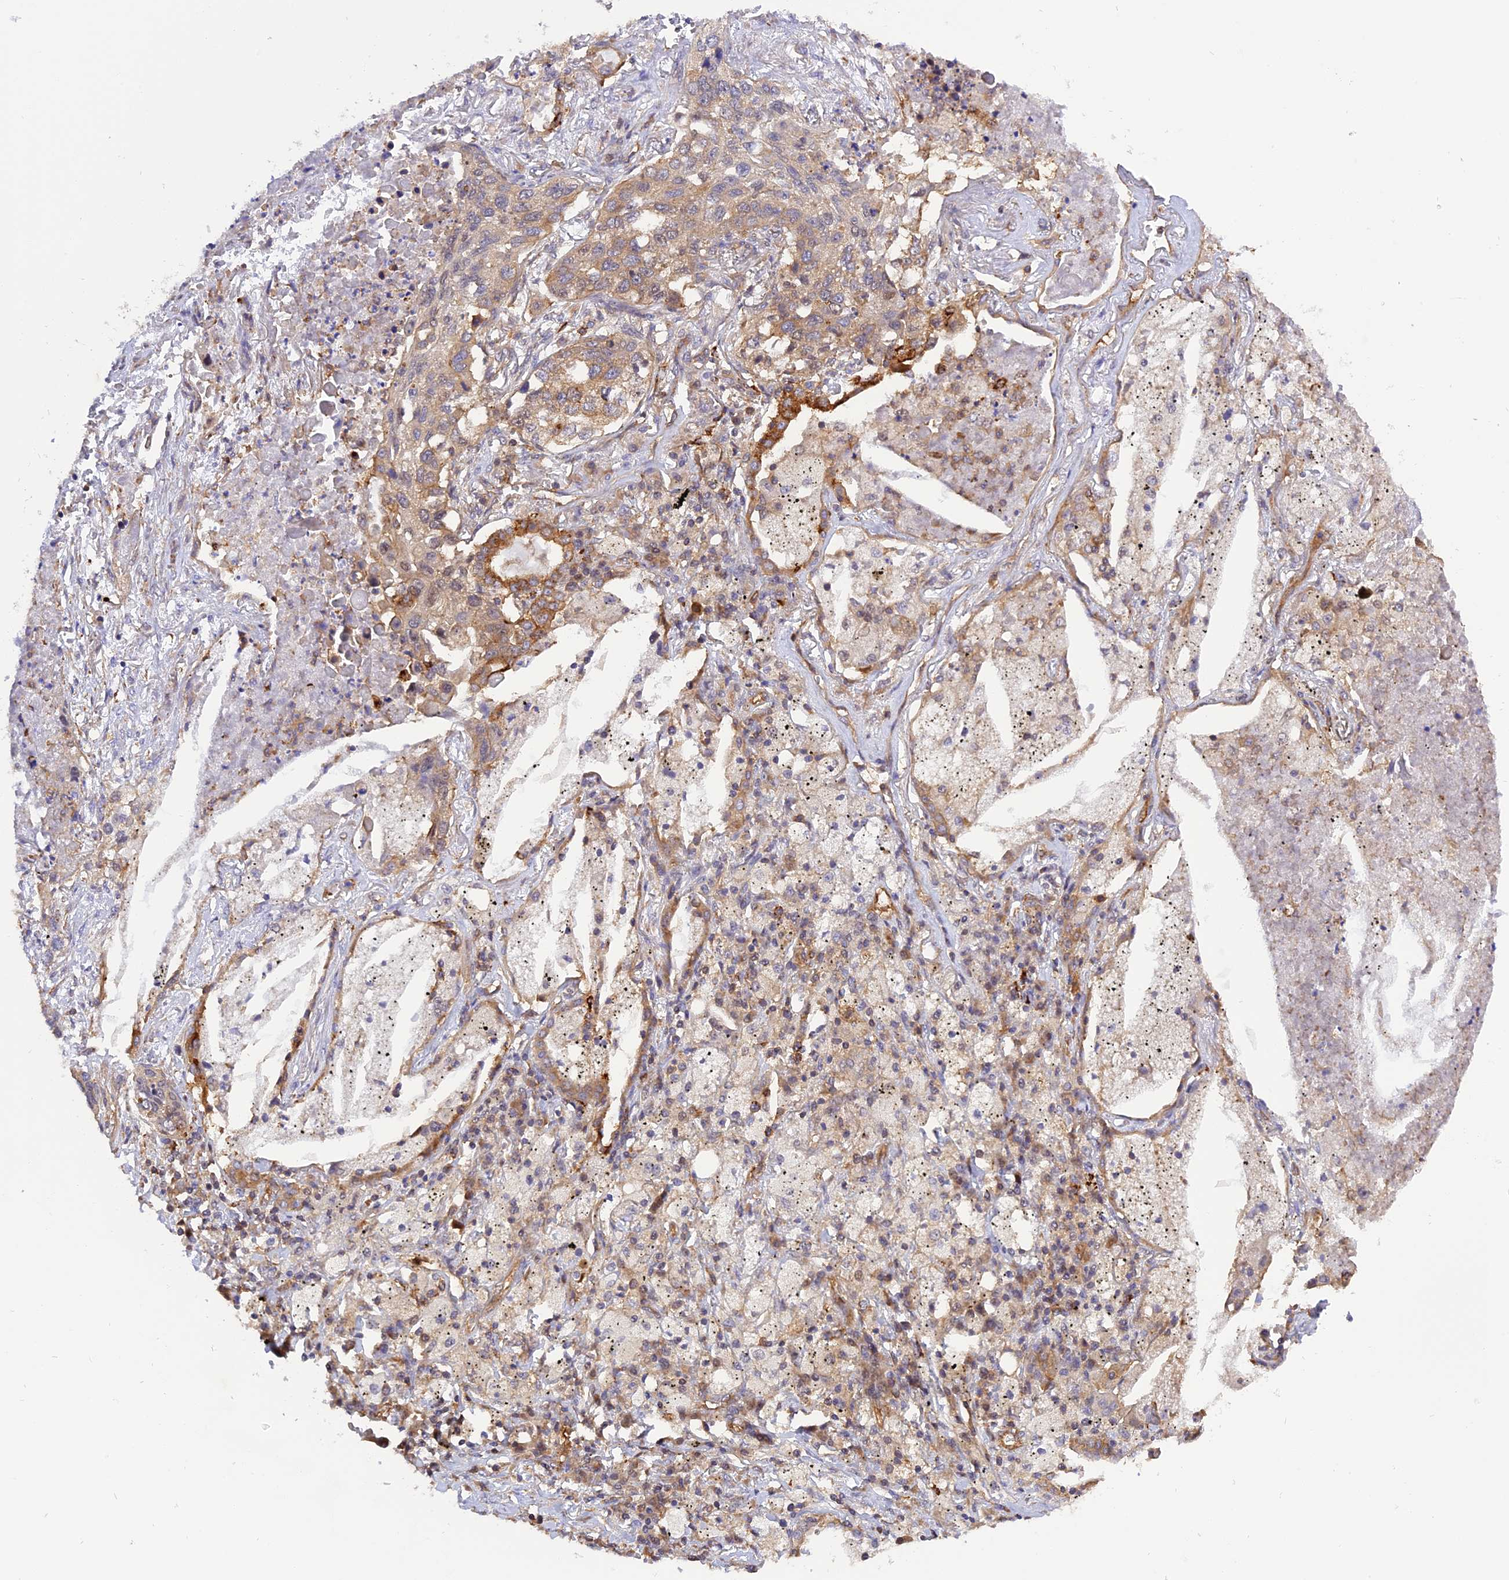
{"staining": {"intensity": "weak", "quantity": "<25%", "location": "cytoplasmic/membranous"}, "tissue": "lung cancer", "cell_type": "Tumor cells", "image_type": "cancer", "snomed": [{"axis": "morphology", "description": "Squamous cell carcinoma, NOS"}, {"axis": "topography", "description": "Lung"}], "caption": "IHC photomicrograph of human lung cancer stained for a protein (brown), which shows no expression in tumor cells.", "gene": "C5orf22", "patient": {"sex": "female", "age": 63}}